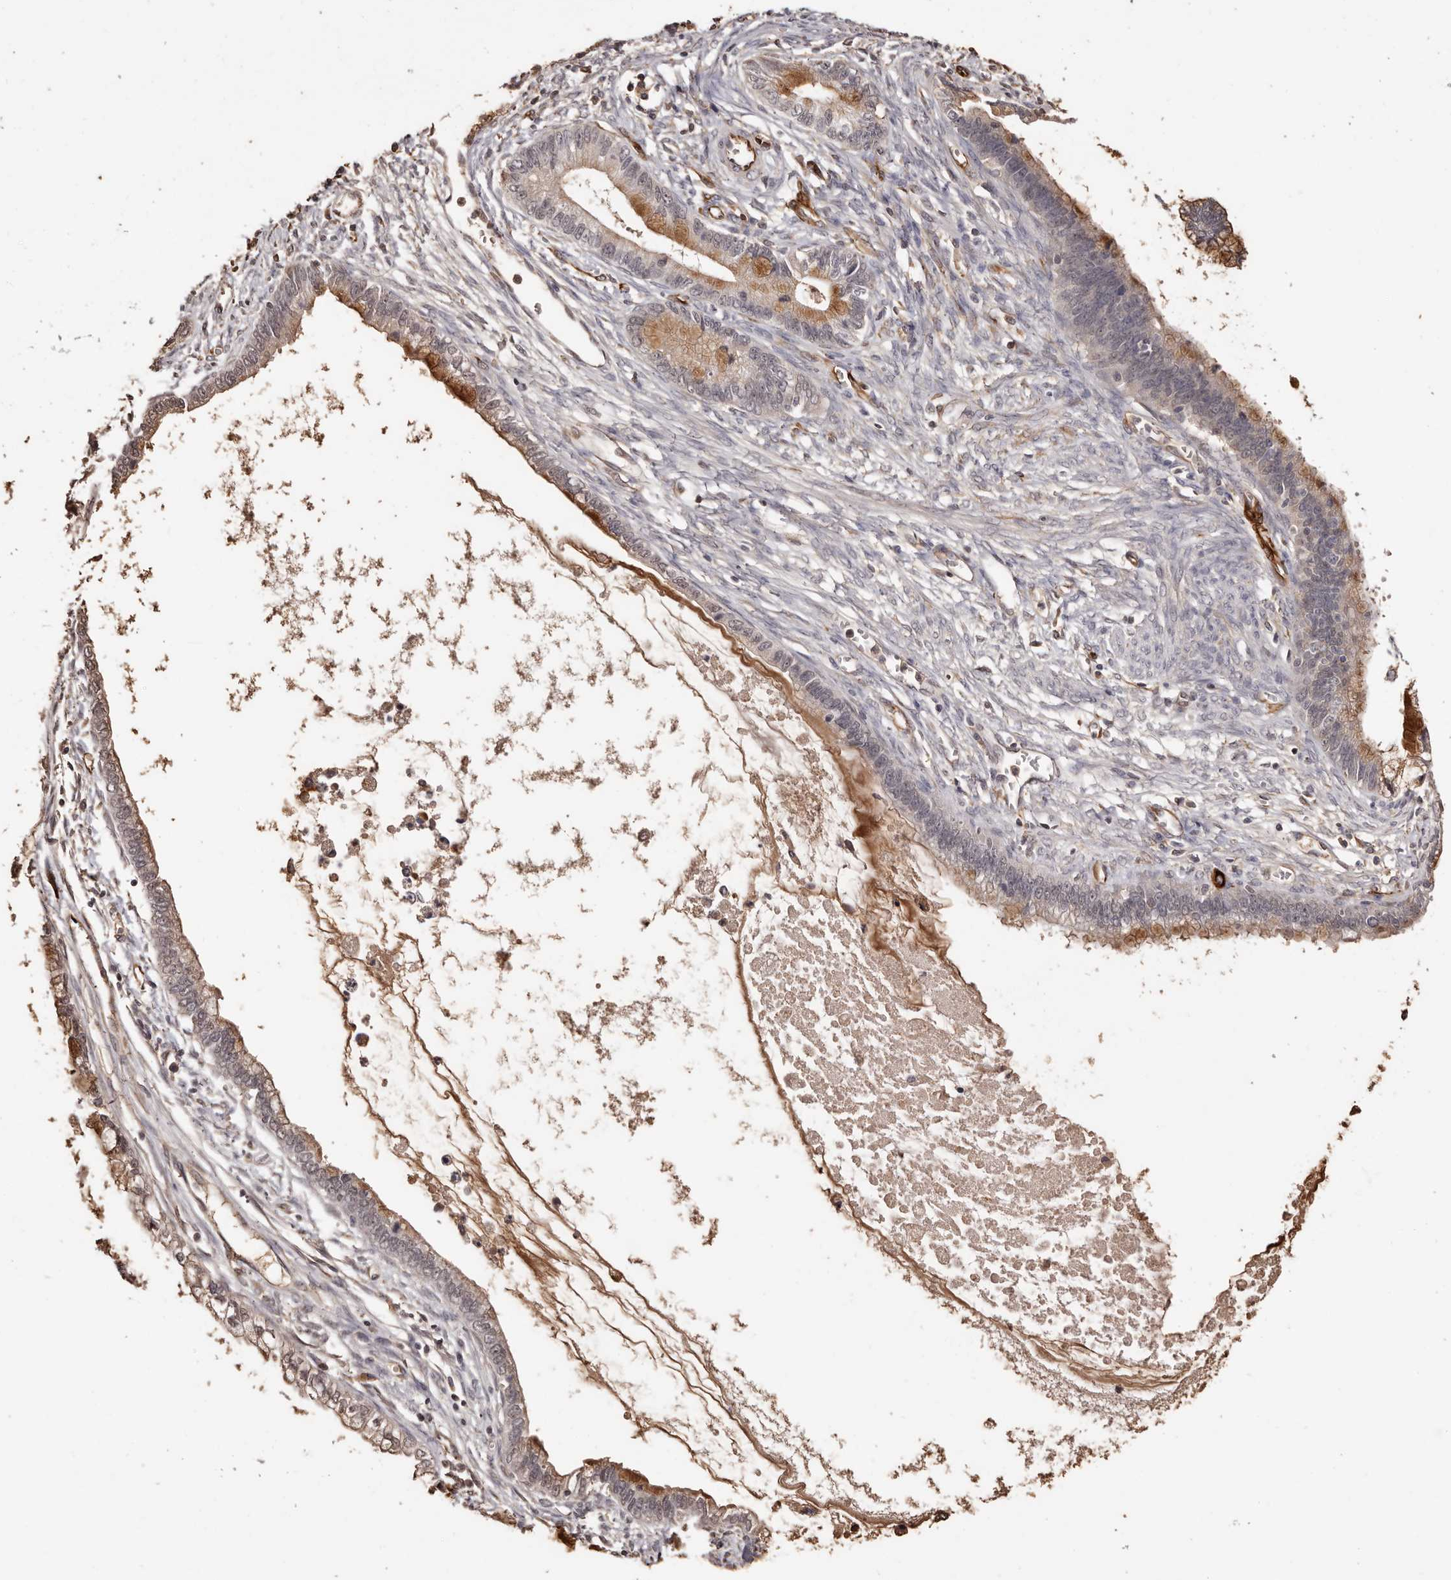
{"staining": {"intensity": "moderate", "quantity": "25%-75%", "location": "cytoplasmic/membranous"}, "tissue": "cervical cancer", "cell_type": "Tumor cells", "image_type": "cancer", "snomed": [{"axis": "morphology", "description": "Adenocarcinoma, NOS"}, {"axis": "topography", "description": "Cervix"}], "caption": "Human cervical cancer (adenocarcinoma) stained with a brown dye shows moderate cytoplasmic/membranous positive positivity in about 25%-75% of tumor cells.", "gene": "ZNF557", "patient": {"sex": "female", "age": 44}}